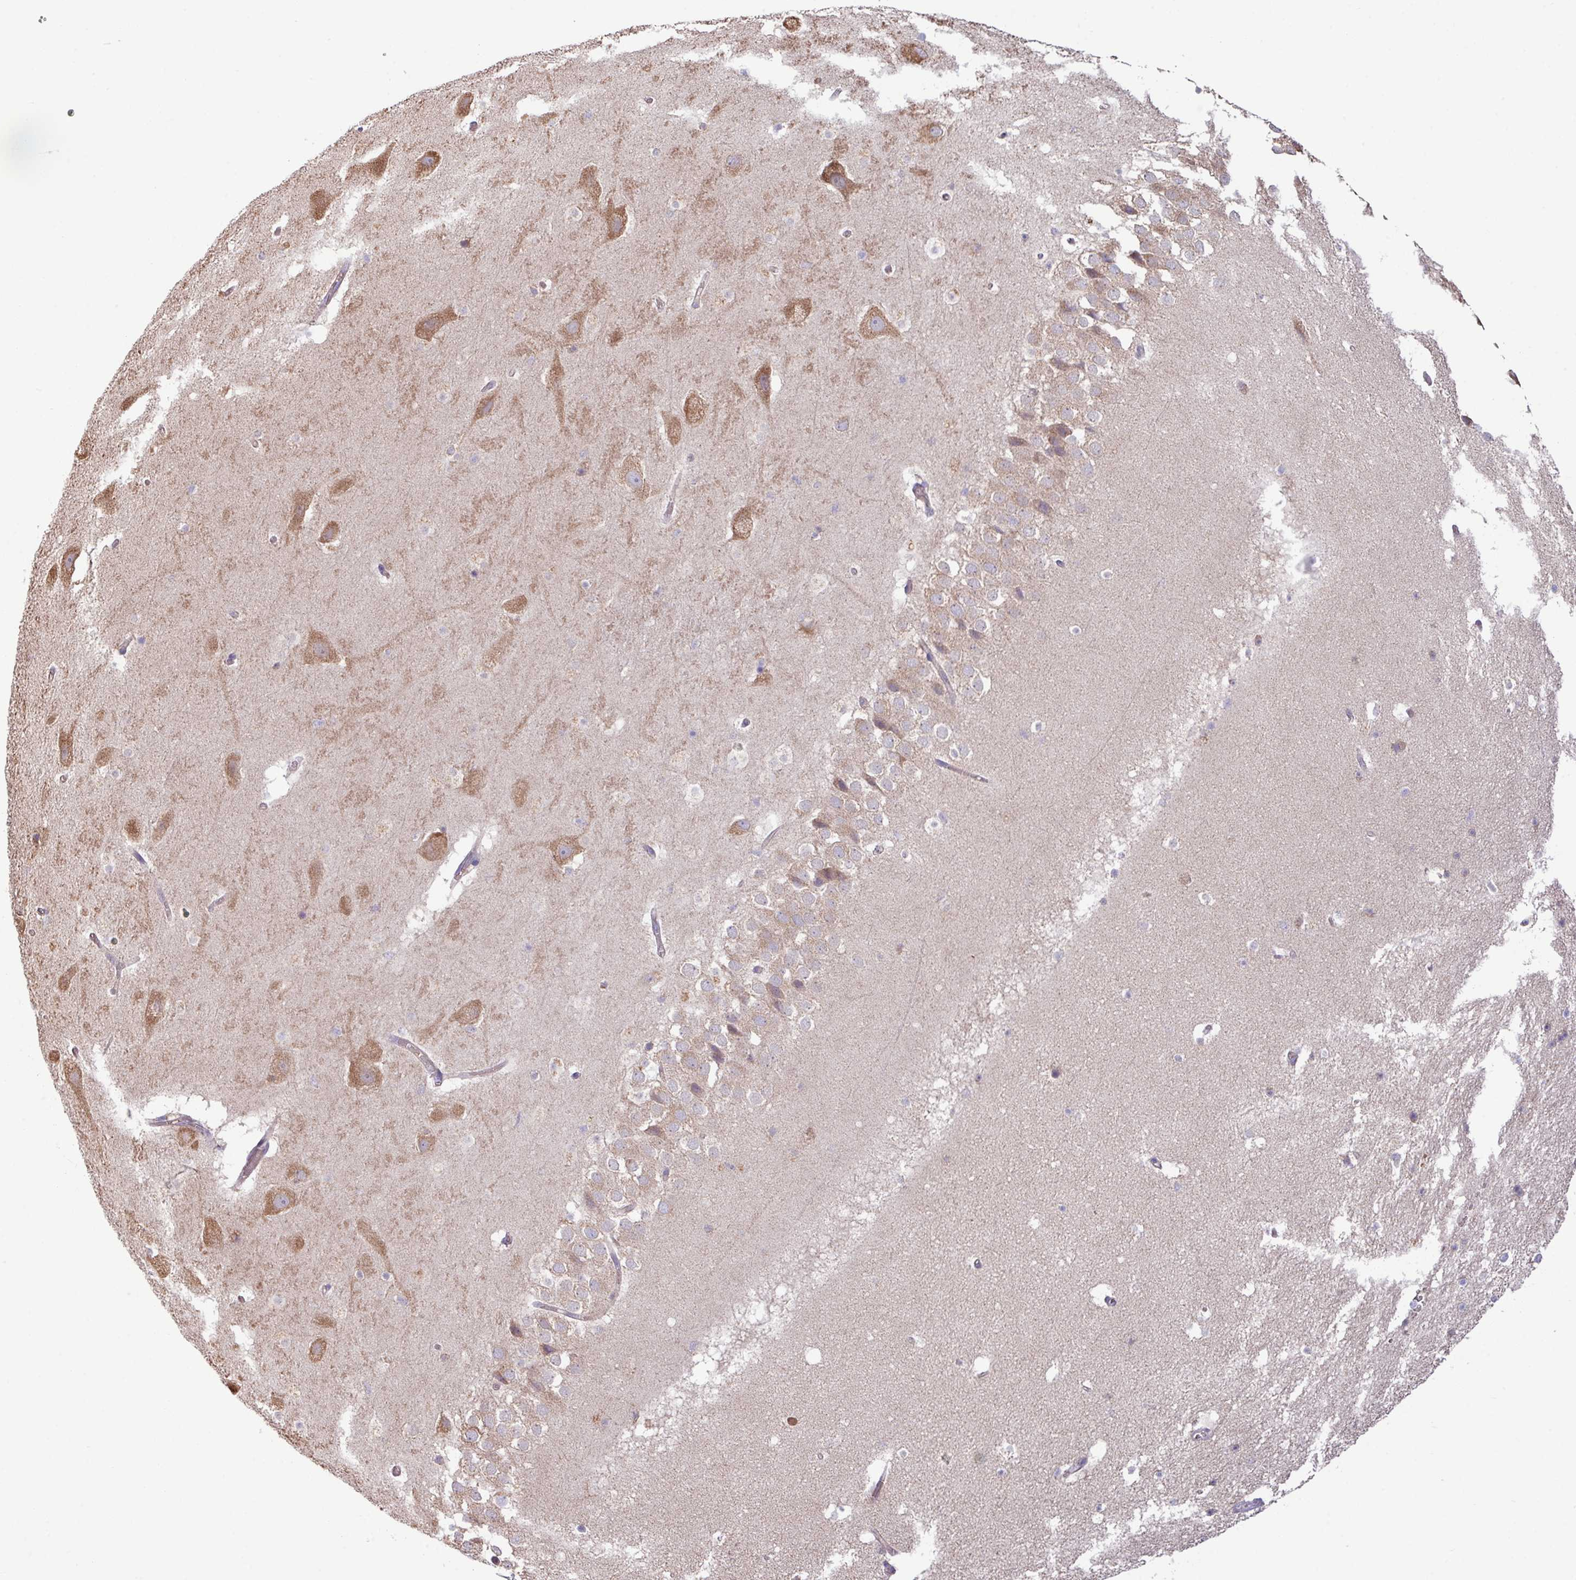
{"staining": {"intensity": "negative", "quantity": "none", "location": "none"}, "tissue": "hippocampus", "cell_type": "Glial cells", "image_type": "normal", "snomed": [{"axis": "morphology", "description": "Normal tissue, NOS"}, {"axis": "topography", "description": "Hippocampus"}], "caption": "Hippocampus stained for a protein using immunohistochemistry (IHC) demonstrates no positivity glial cells.", "gene": "PPM1J", "patient": {"sex": "male", "age": 37}}